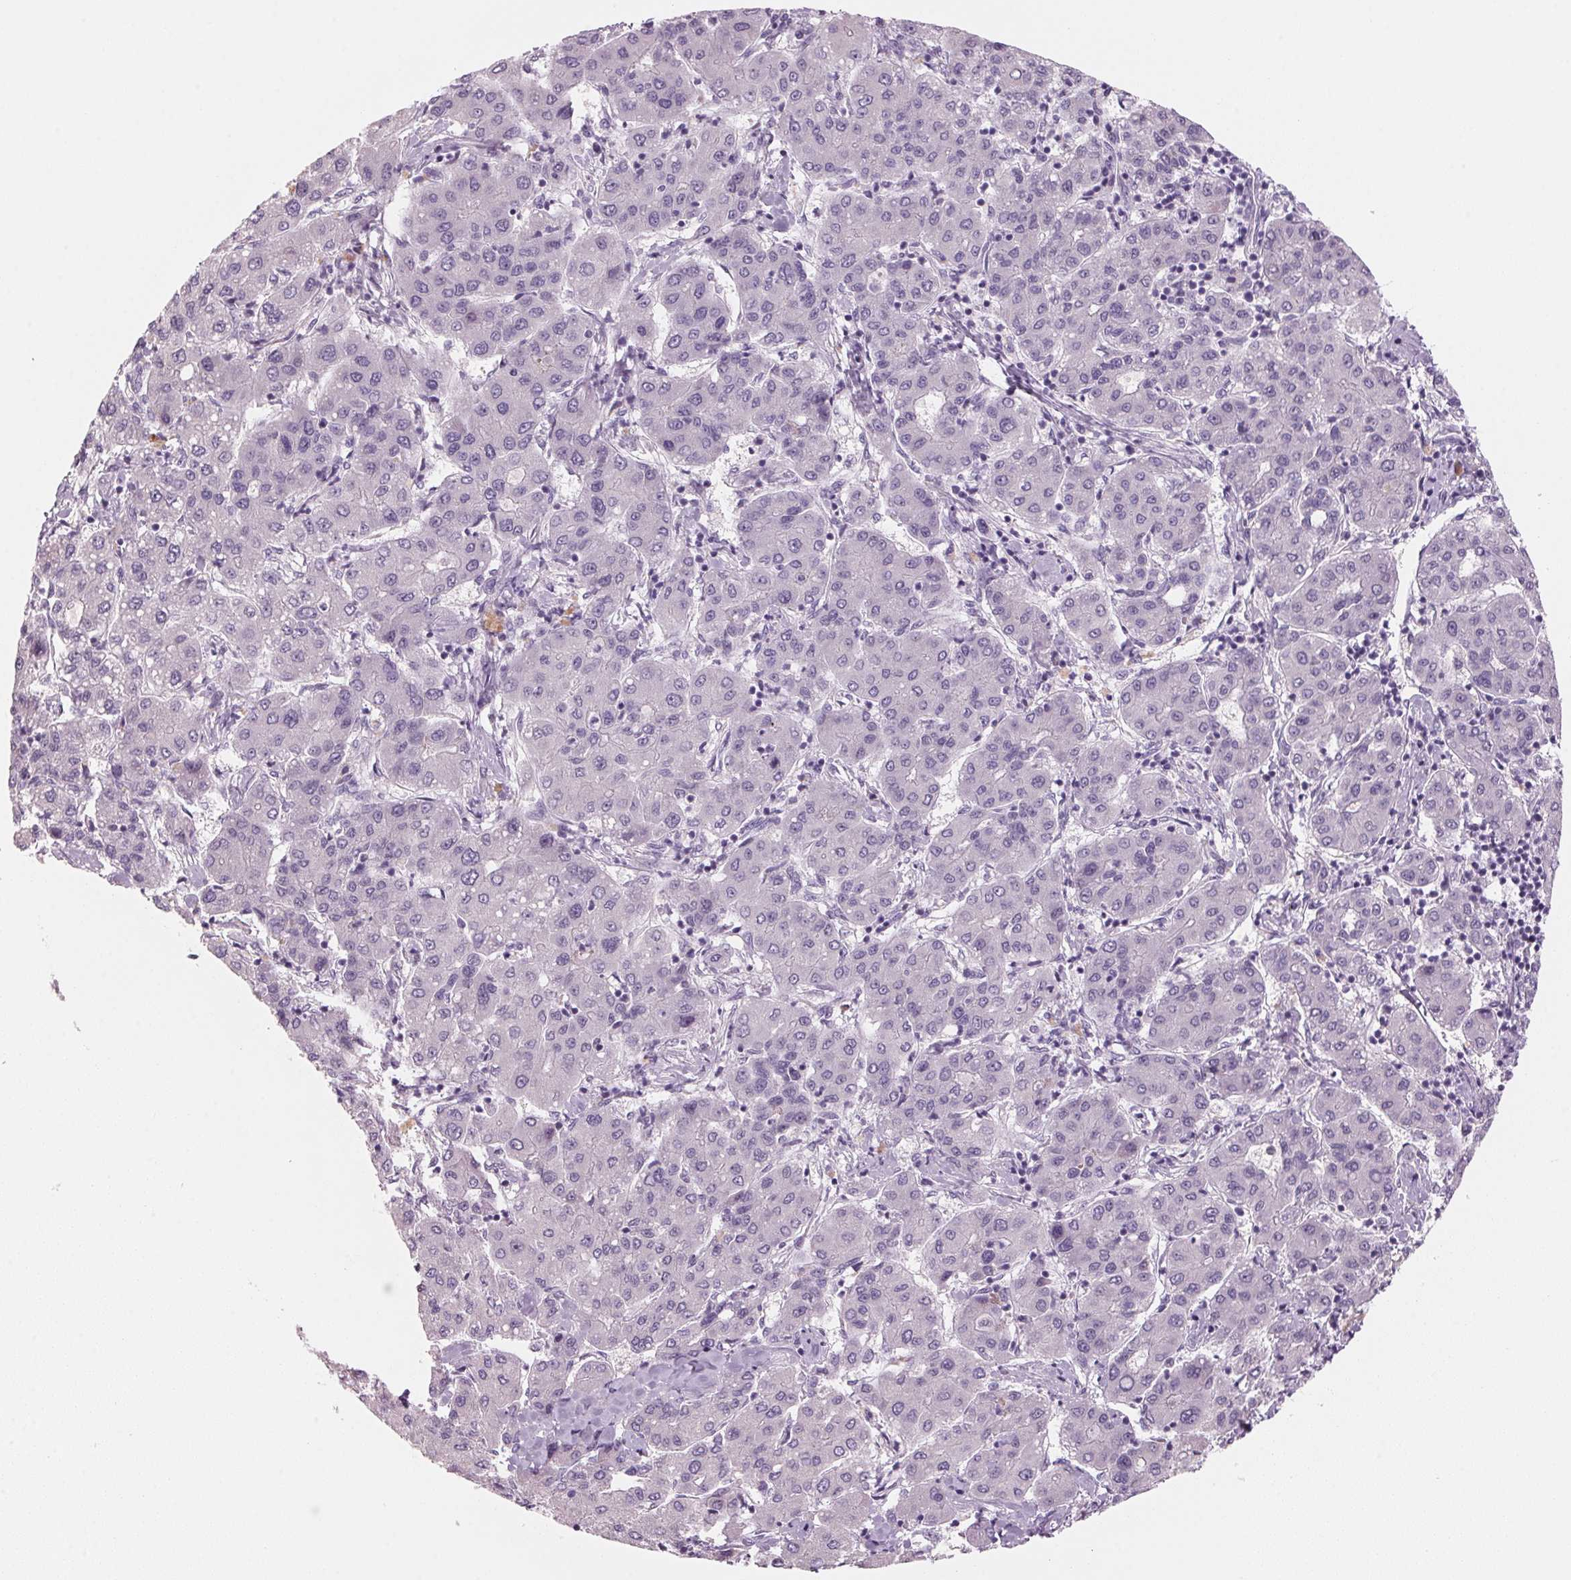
{"staining": {"intensity": "negative", "quantity": "none", "location": "none"}, "tissue": "liver cancer", "cell_type": "Tumor cells", "image_type": "cancer", "snomed": [{"axis": "morphology", "description": "Carcinoma, Hepatocellular, NOS"}, {"axis": "topography", "description": "Liver"}], "caption": "Tumor cells show no significant positivity in hepatocellular carcinoma (liver).", "gene": "ADAM20", "patient": {"sex": "male", "age": 65}}